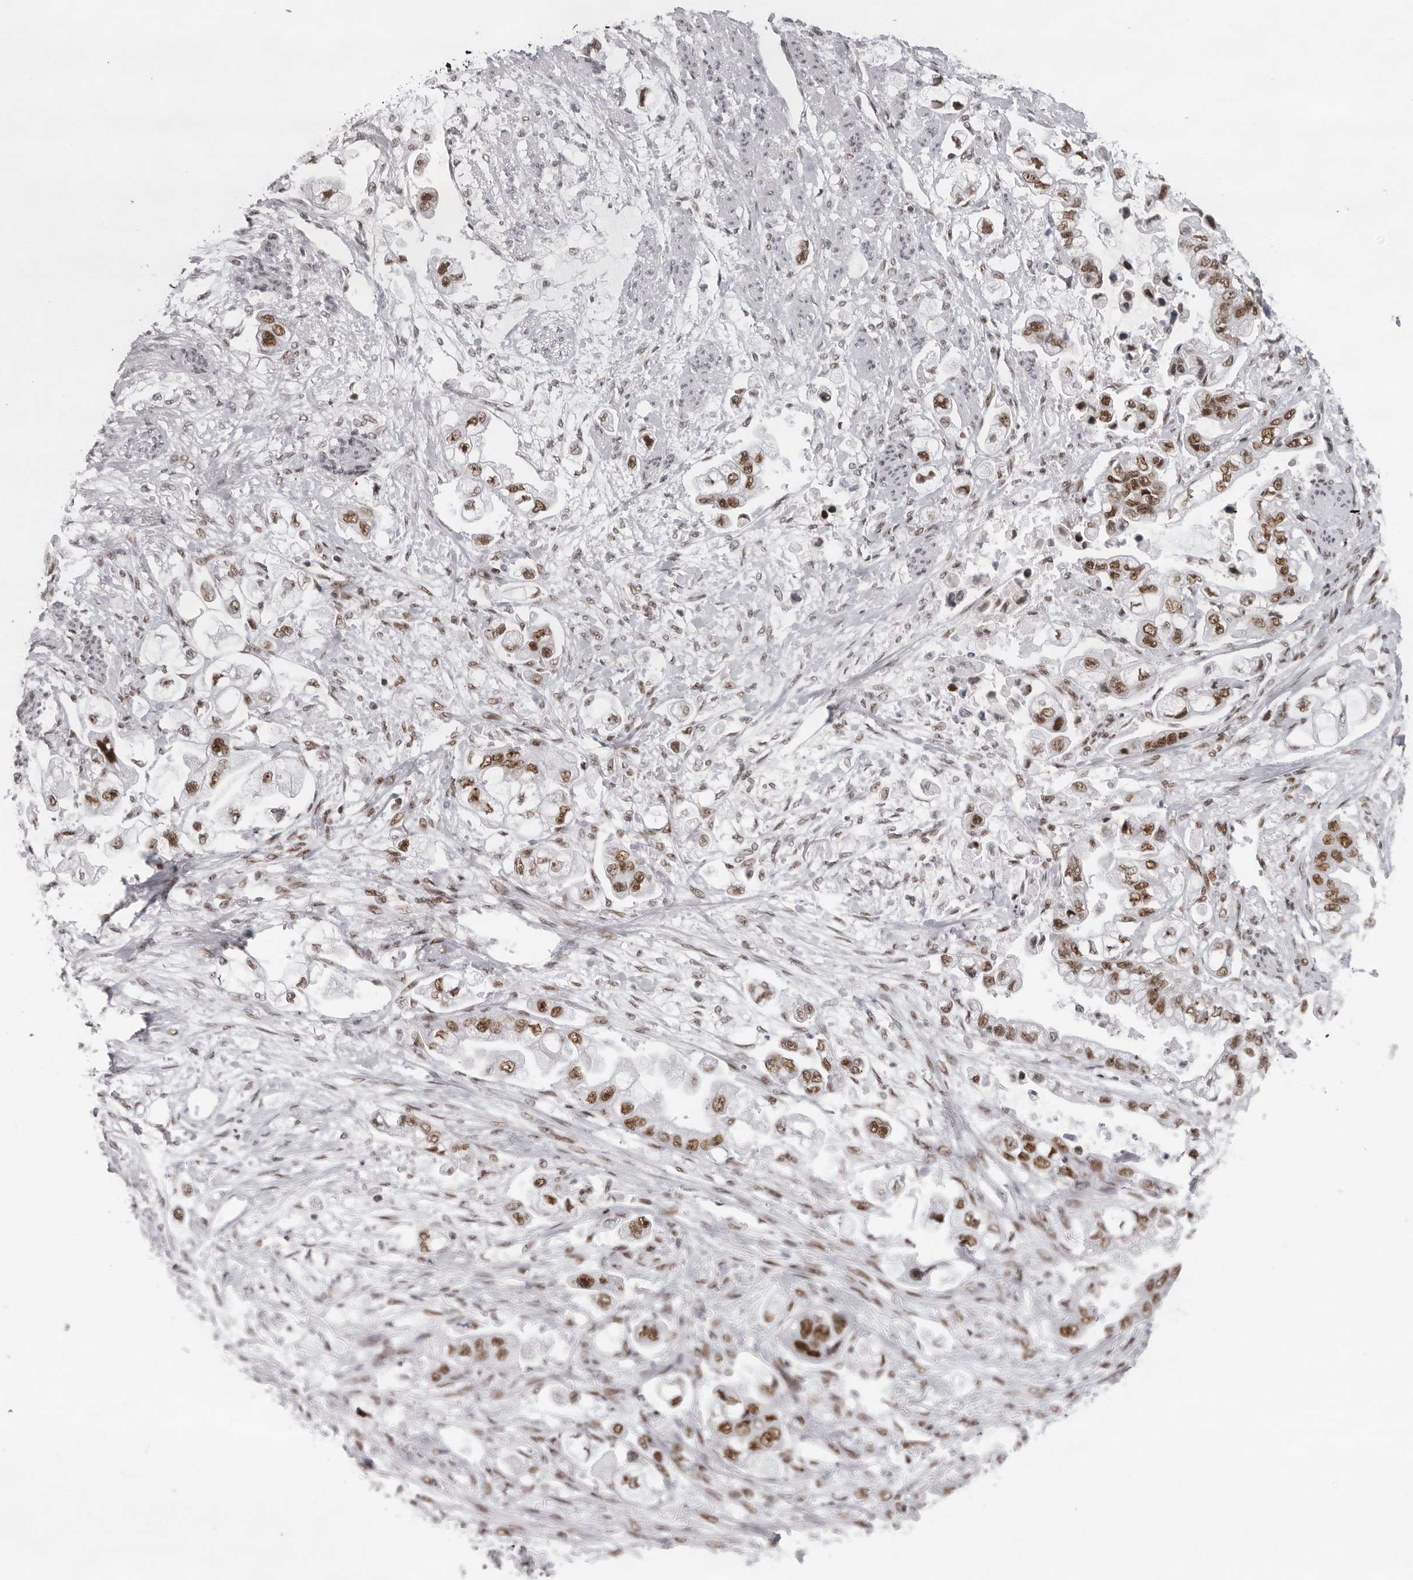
{"staining": {"intensity": "moderate", "quantity": ">75%", "location": "nuclear"}, "tissue": "stomach cancer", "cell_type": "Tumor cells", "image_type": "cancer", "snomed": [{"axis": "morphology", "description": "Adenocarcinoma, NOS"}, {"axis": "topography", "description": "Stomach"}], "caption": "Stomach cancer (adenocarcinoma) stained with a protein marker demonstrates moderate staining in tumor cells.", "gene": "DHX9", "patient": {"sex": "male", "age": 62}}